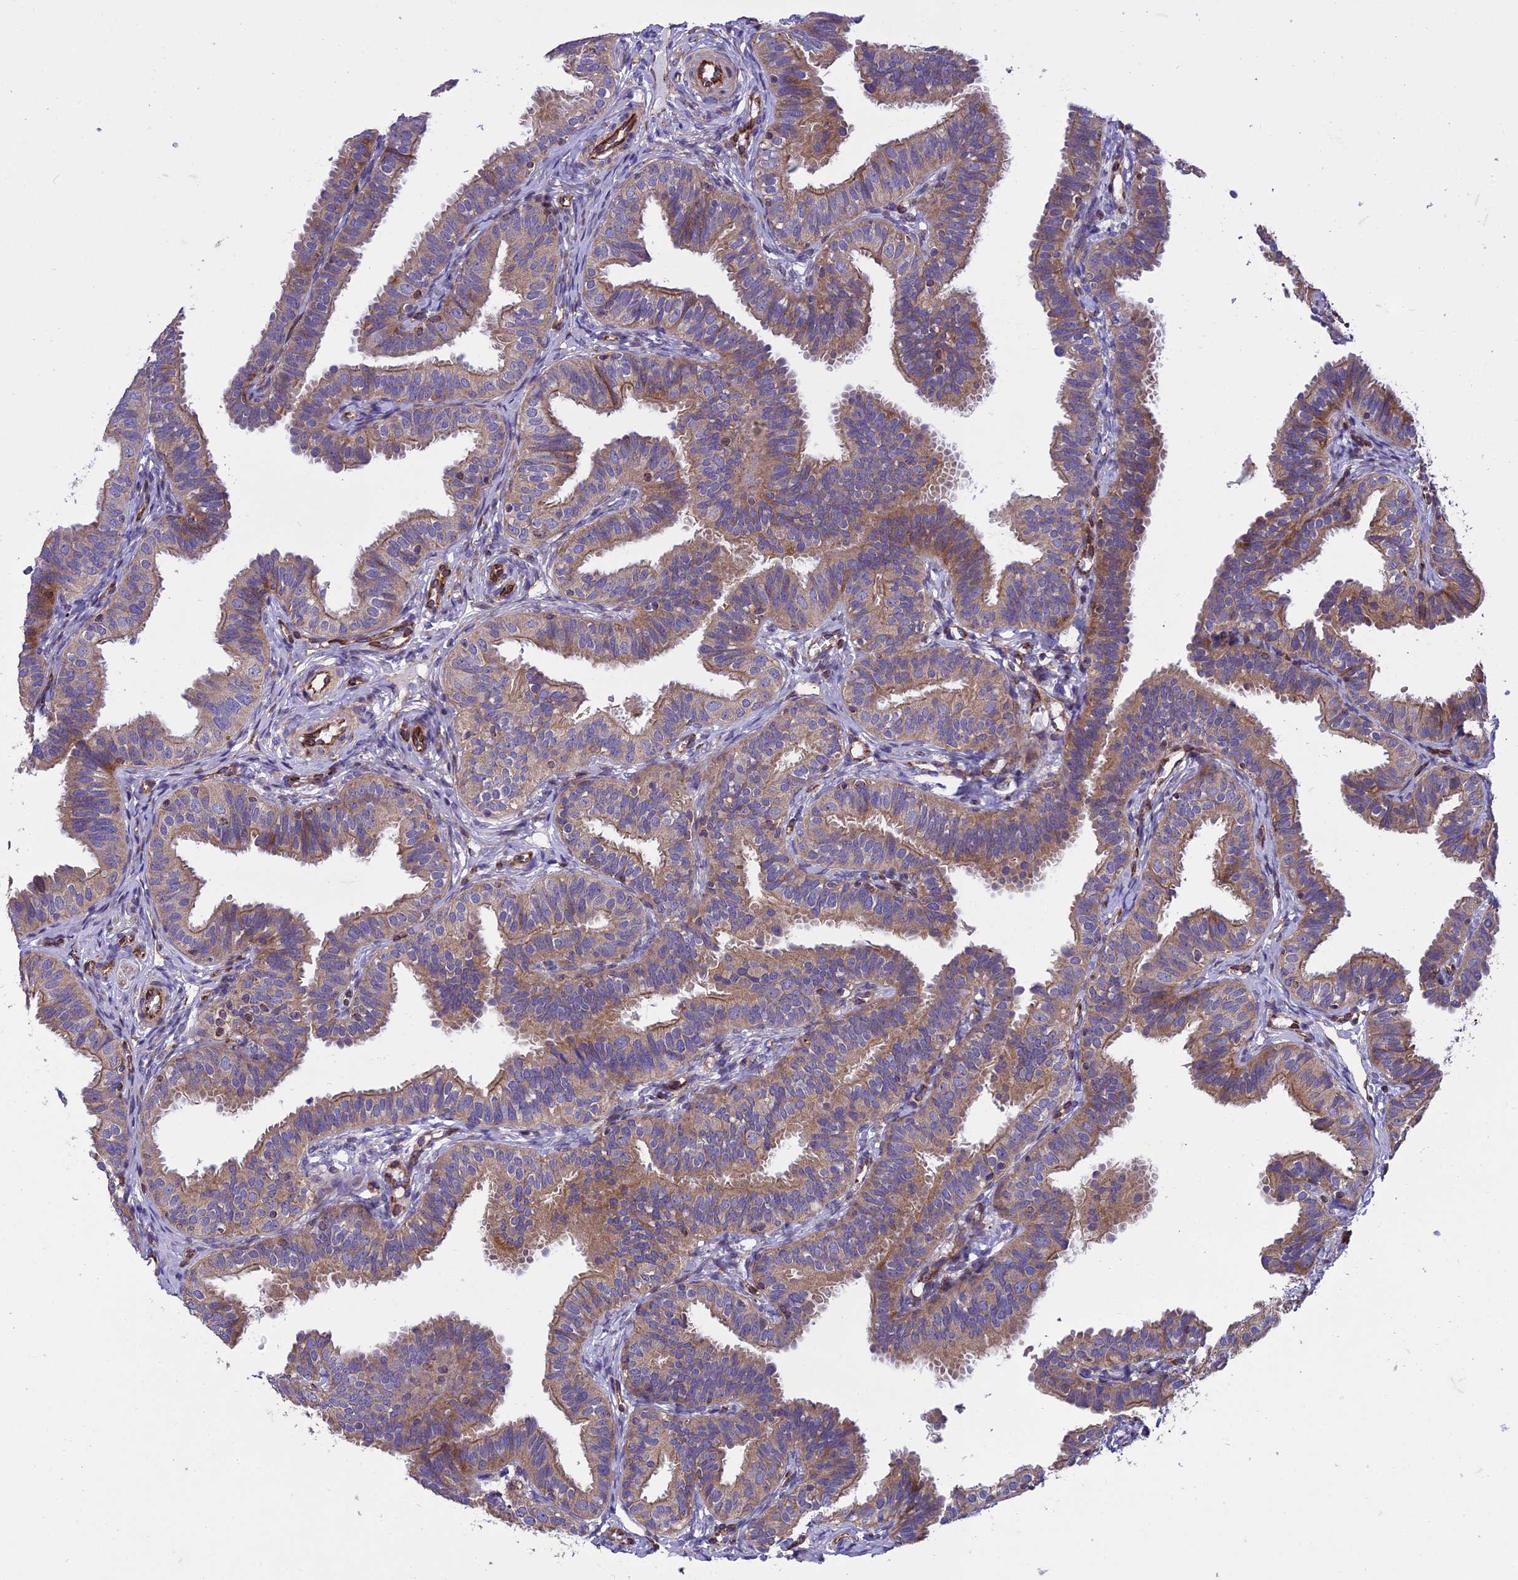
{"staining": {"intensity": "moderate", "quantity": ">75%", "location": "cytoplasmic/membranous"}, "tissue": "fallopian tube", "cell_type": "Glandular cells", "image_type": "normal", "snomed": [{"axis": "morphology", "description": "Normal tissue, NOS"}, {"axis": "topography", "description": "Fallopian tube"}], "caption": "An IHC image of benign tissue is shown. Protein staining in brown highlights moderate cytoplasmic/membranous positivity in fallopian tube within glandular cells. Immunohistochemistry stains the protein in brown and the nuclei are stained blue.", "gene": "GIMAP1", "patient": {"sex": "female", "age": 35}}